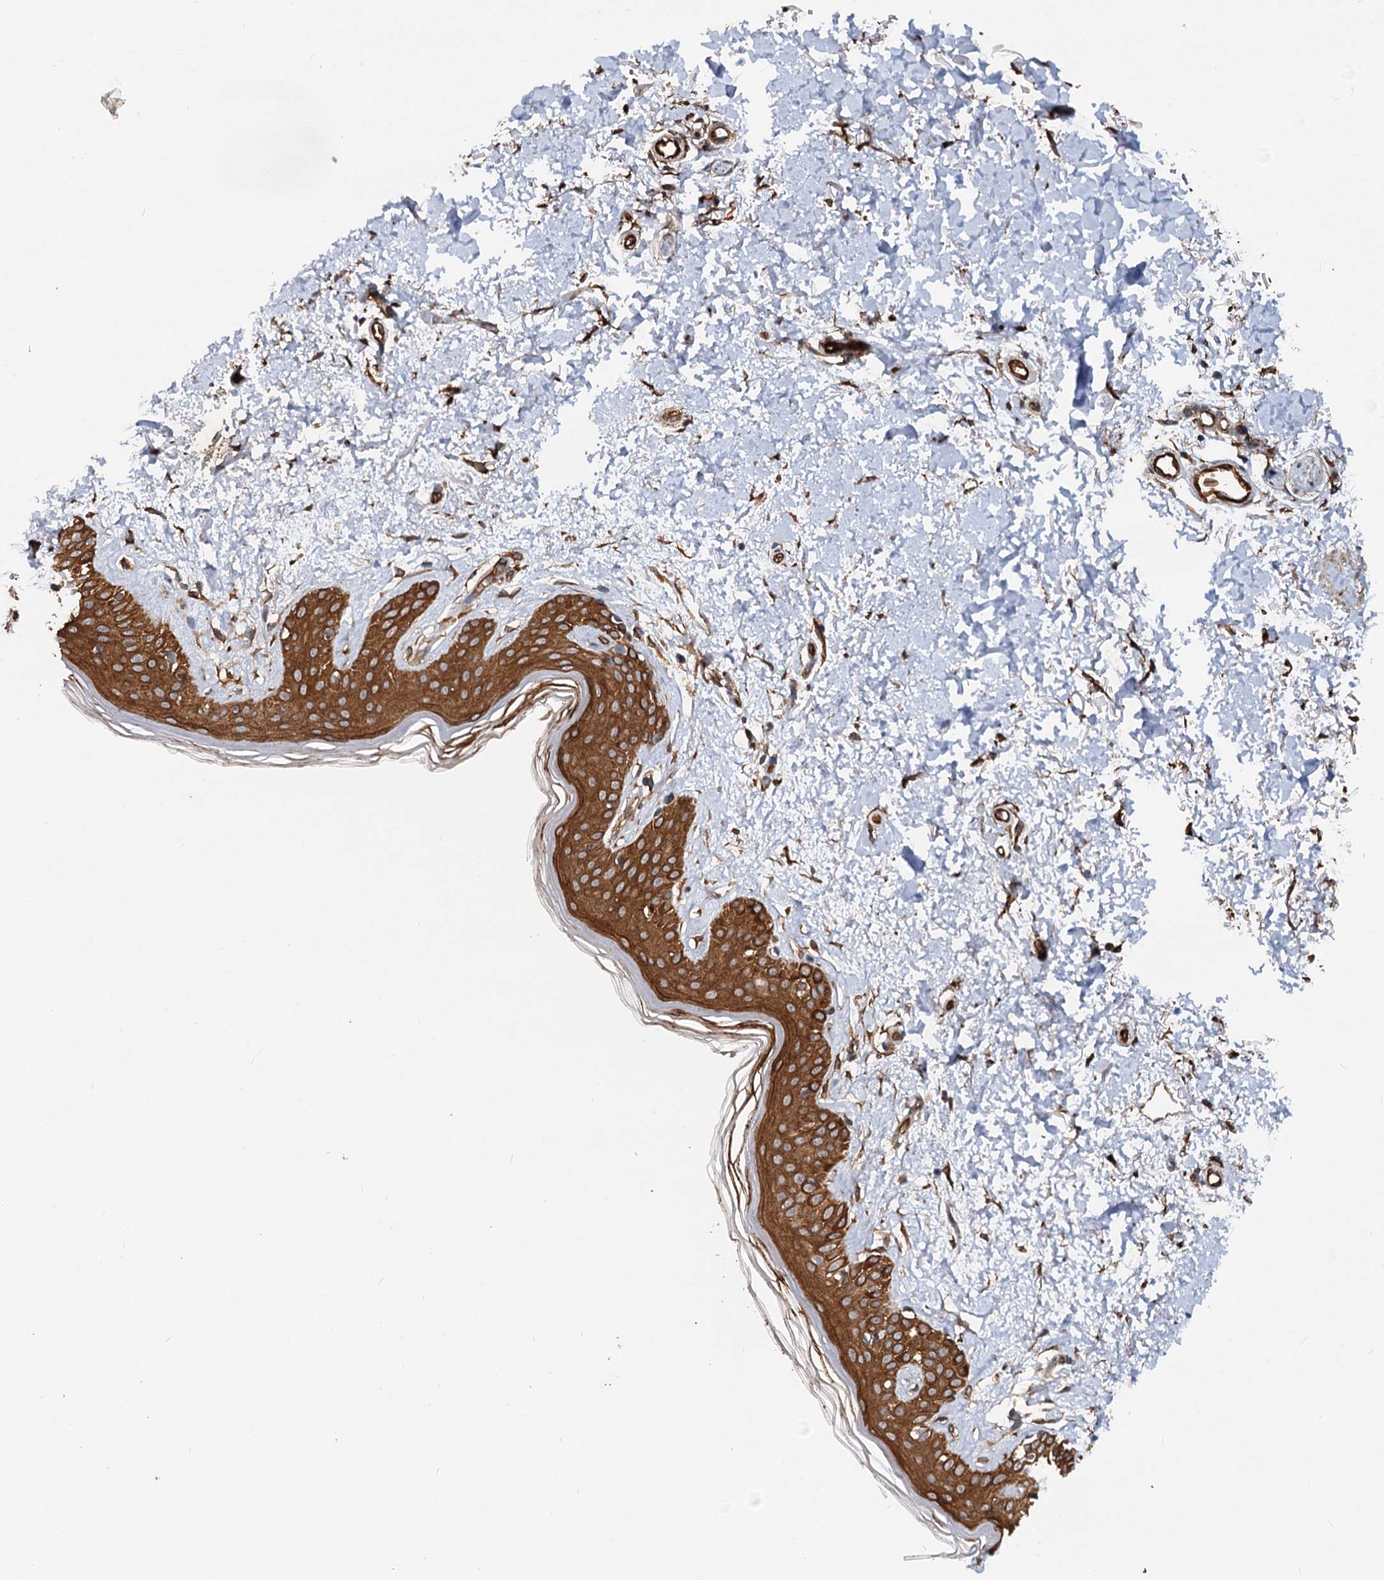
{"staining": {"intensity": "strong", "quantity": ">75%", "location": "cytoplasmic/membranous"}, "tissue": "skin", "cell_type": "Fibroblasts", "image_type": "normal", "snomed": [{"axis": "morphology", "description": "Normal tissue, NOS"}, {"axis": "topography", "description": "Skin"}], "caption": "The immunohistochemical stain shows strong cytoplasmic/membranous expression in fibroblasts of benign skin.", "gene": "LRRK2", "patient": {"sex": "female", "age": 64}}